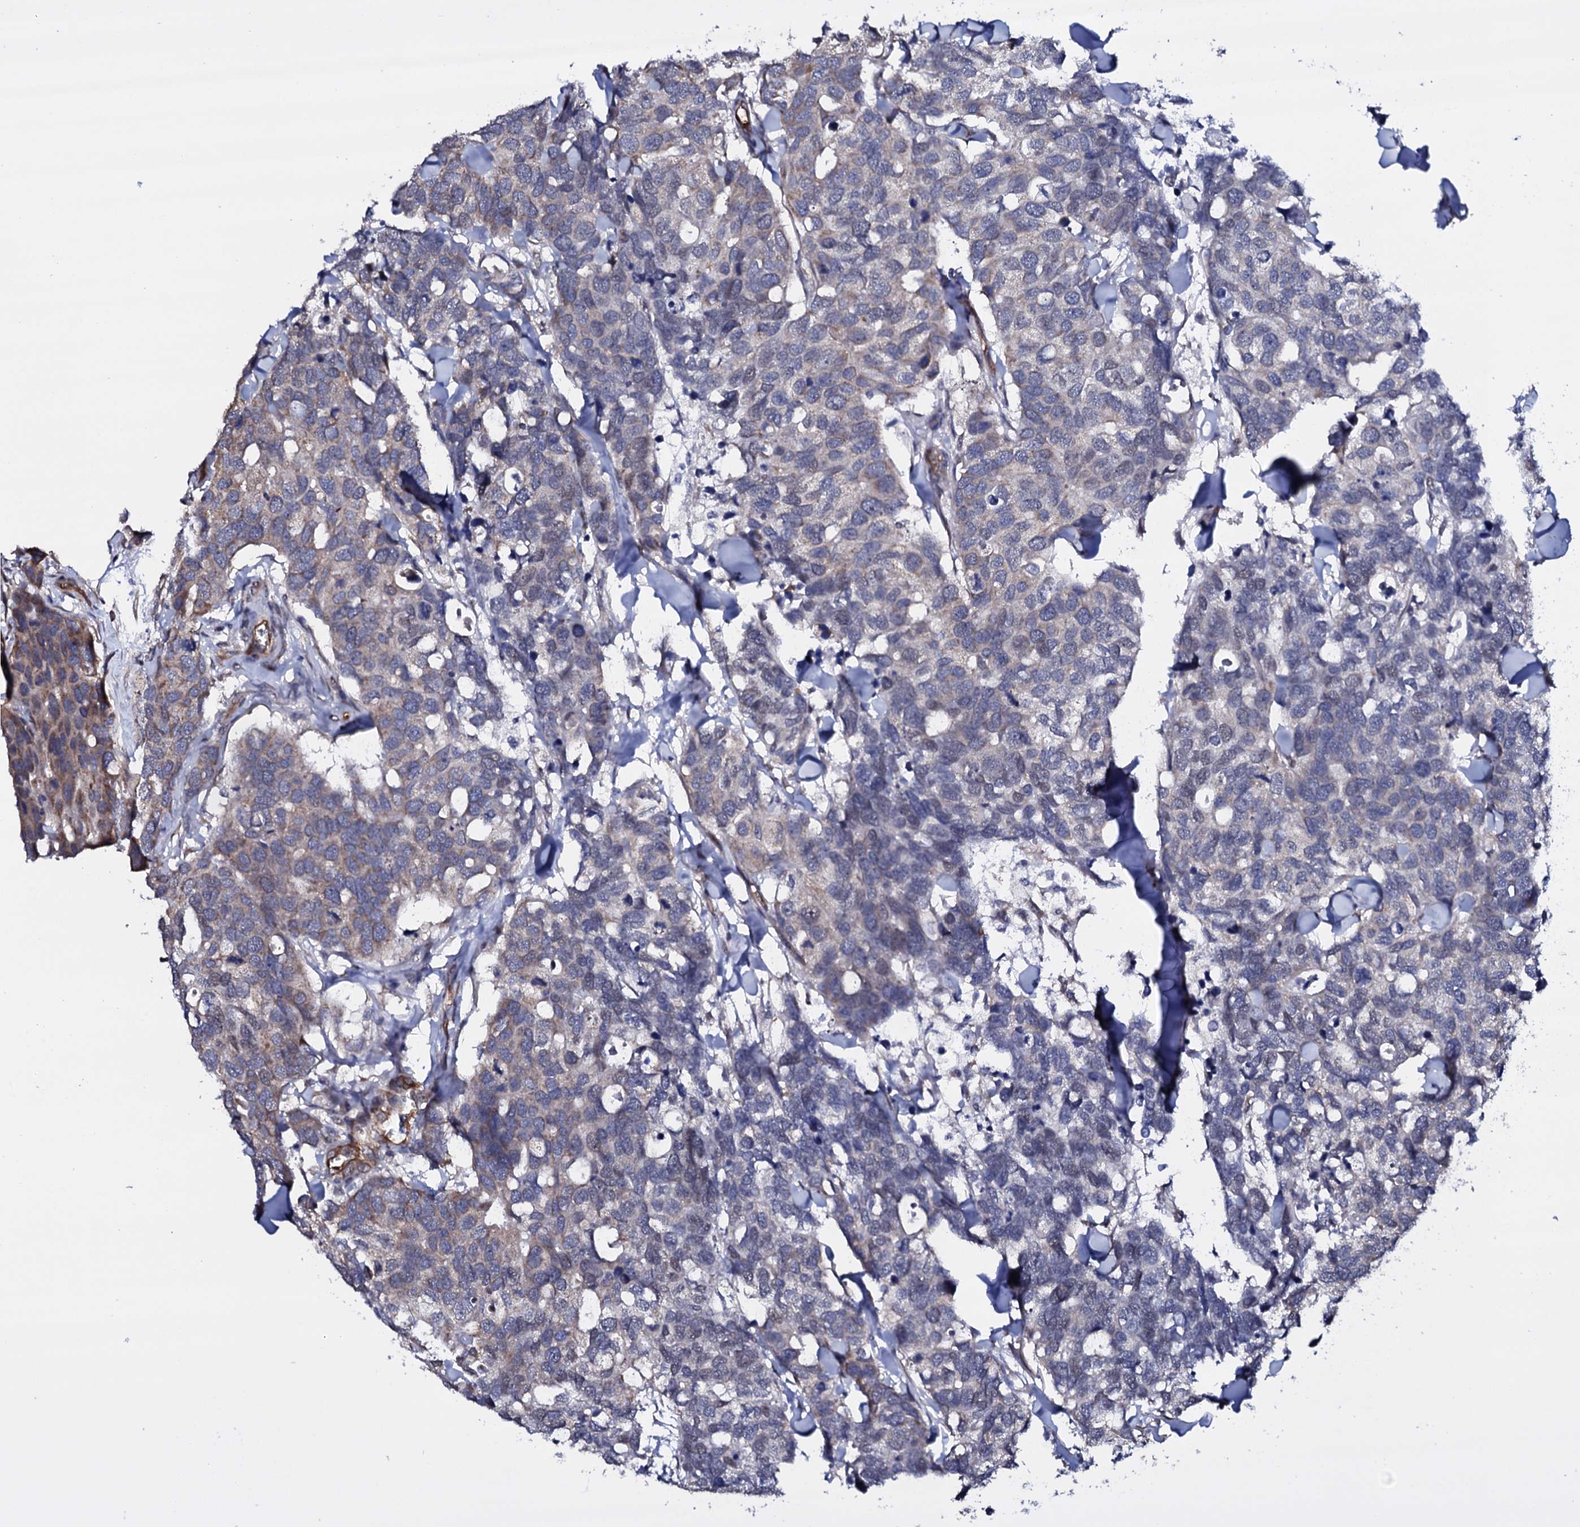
{"staining": {"intensity": "weak", "quantity": "<25%", "location": "cytoplasmic/membranous"}, "tissue": "breast cancer", "cell_type": "Tumor cells", "image_type": "cancer", "snomed": [{"axis": "morphology", "description": "Duct carcinoma"}, {"axis": "topography", "description": "Breast"}], "caption": "Immunohistochemical staining of human breast infiltrating ductal carcinoma reveals no significant staining in tumor cells. (Stains: DAB immunohistochemistry with hematoxylin counter stain, Microscopy: brightfield microscopy at high magnification).", "gene": "GAREM1", "patient": {"sex": "female", "age": 83}}